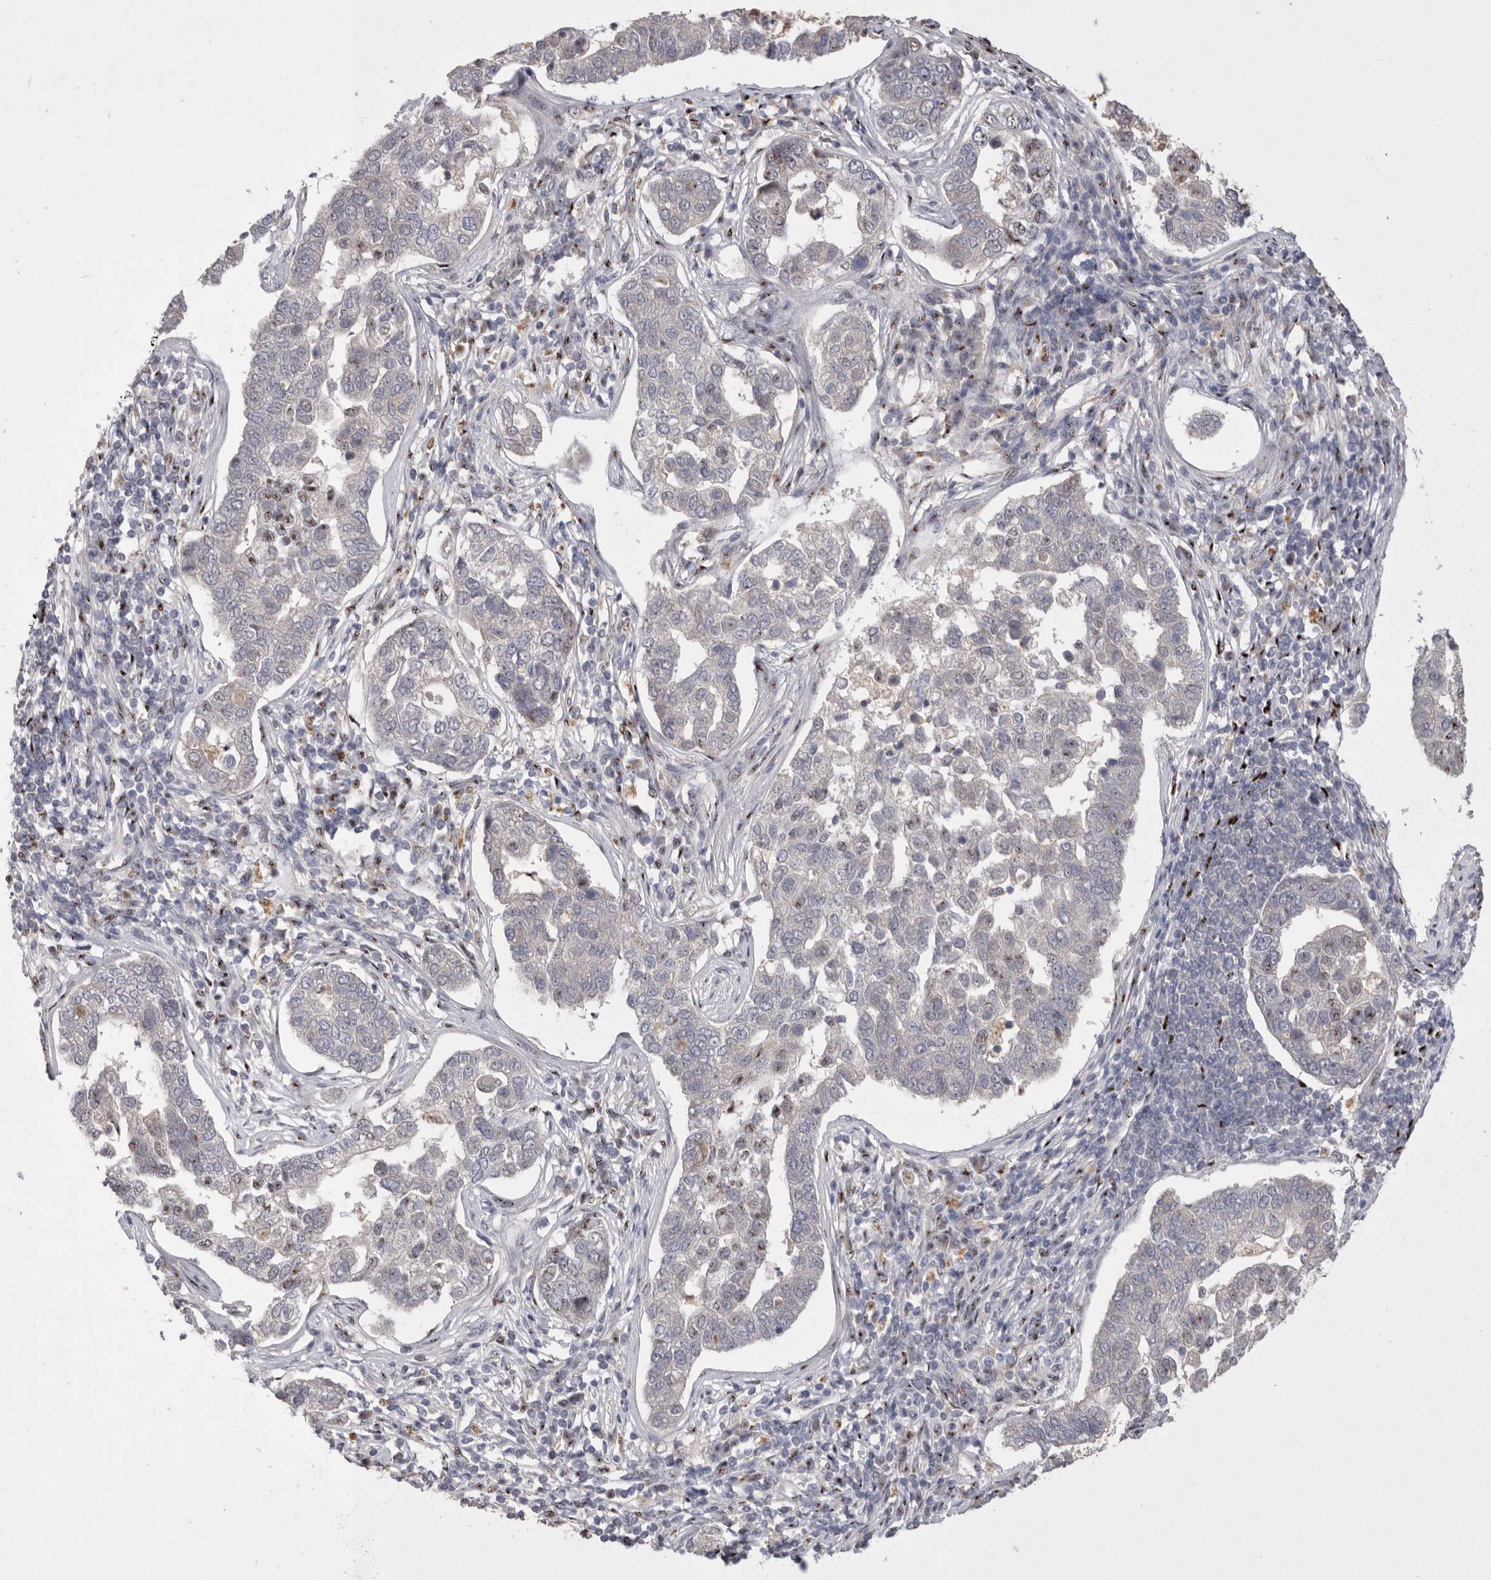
{"staining": {"intensity": "negative", "quantity": "none", "location": "none"}, "tissue": "pancreatic cancer", "cell_type": "Tumor cells", "image_type": "cancer", "snomed": [{"axis": "morphology", "description": "Adenocarcinoma, NOS"}, {"axis": "topography", "description": "Pancreas"}], "caption": "Immunohistochemistry (IHC) of human adenocarcinoma (pancreatic) shows no positivity in tumor cells.", "gene": "HUS1", "patient": {"sex": "female", "age": 61}}